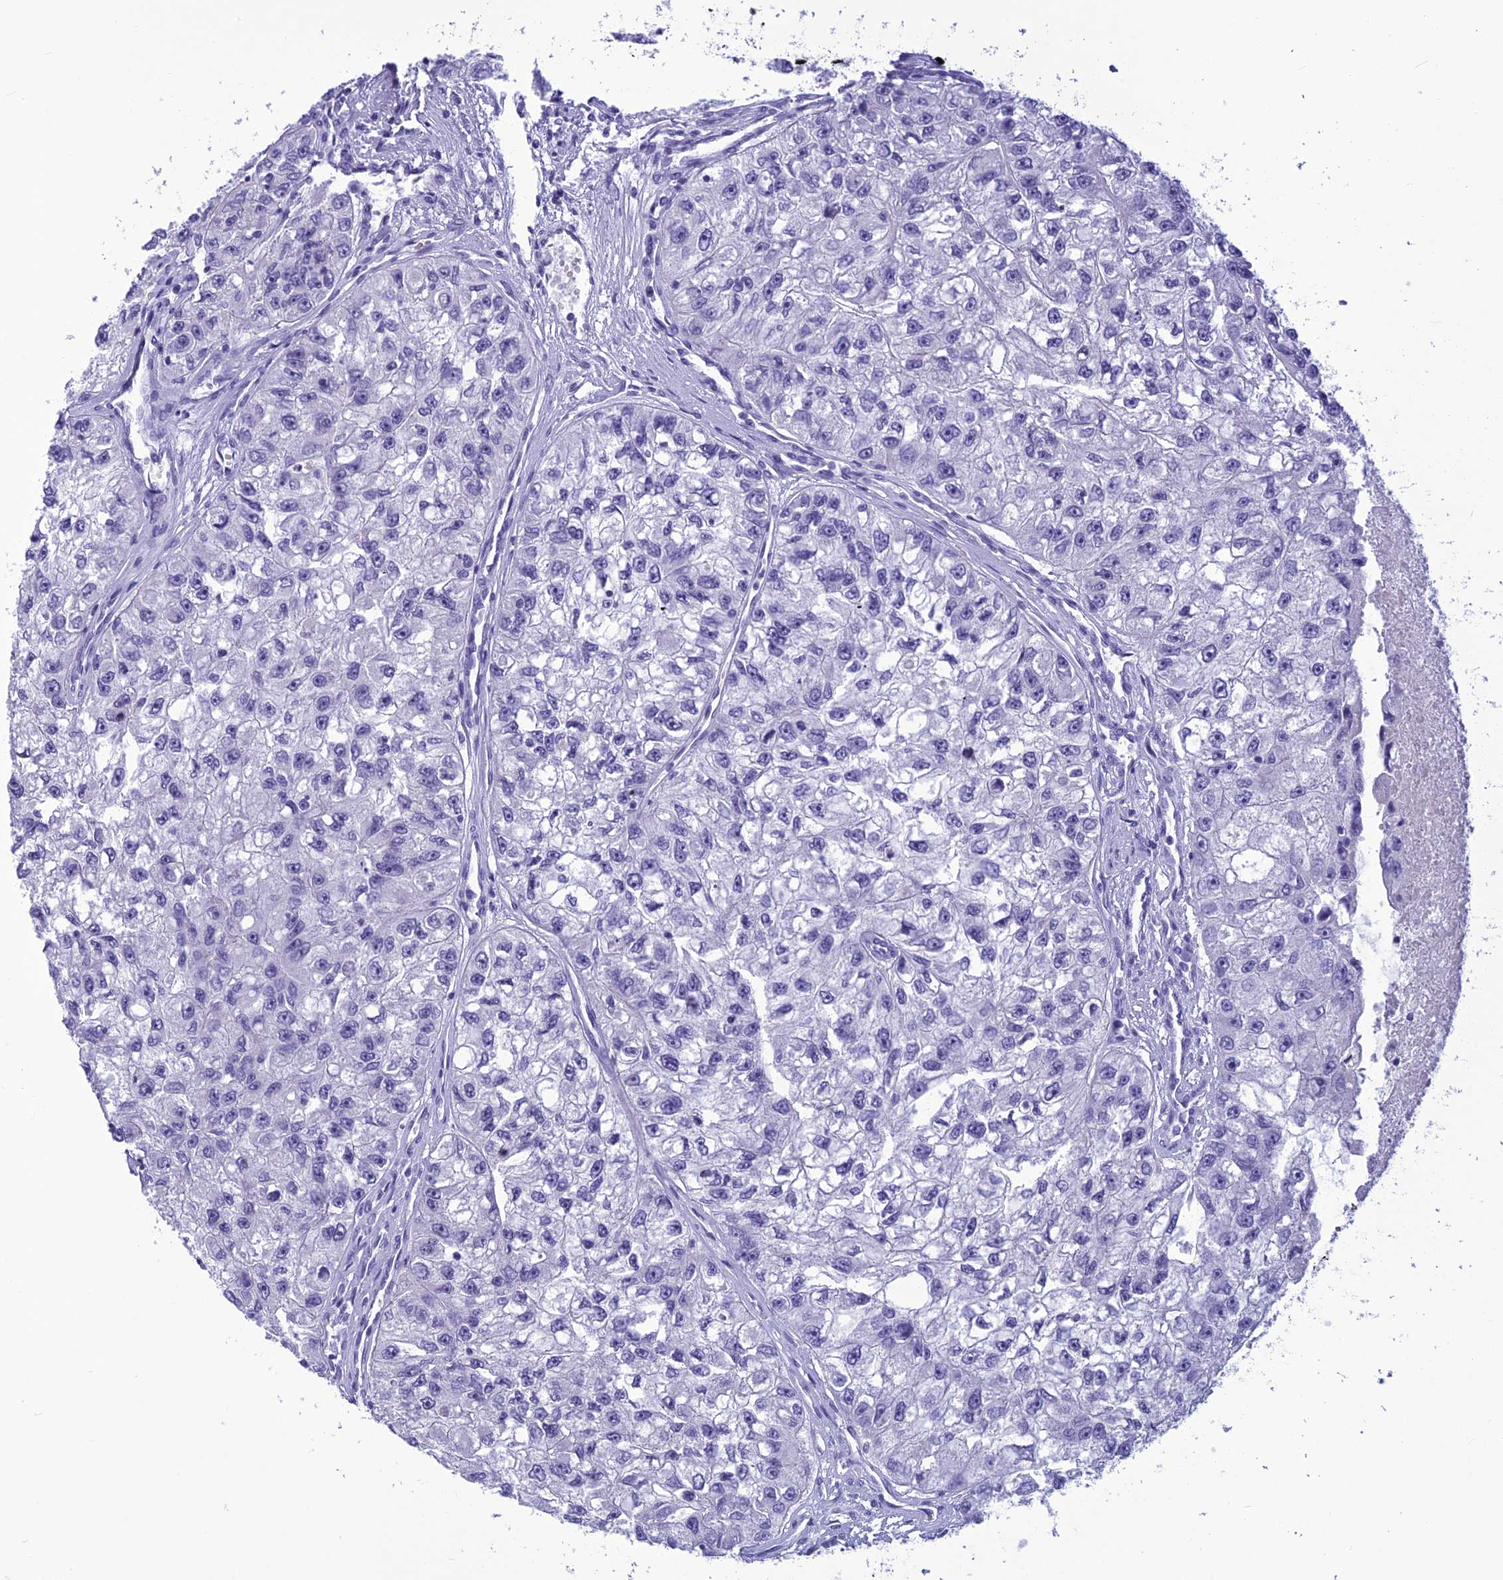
{"staining": {"intensity": "negative", "quantity": "none", "location": "none"}, "tissue": "renal cancer", "cell_type": "Tumor cells", "image_type": "cancer", "snomed": [{"axis": "morphology", "description": "Adenocarcinoma, NOS"}, {"axis": "topography", "description": "Kidney"}], "caption": "Immunohistochemical staining of renal cancer exhibits no significant staining in tumor cells.", "gene": "BBS2", "patient": {"sex": "male", "age": 63}}